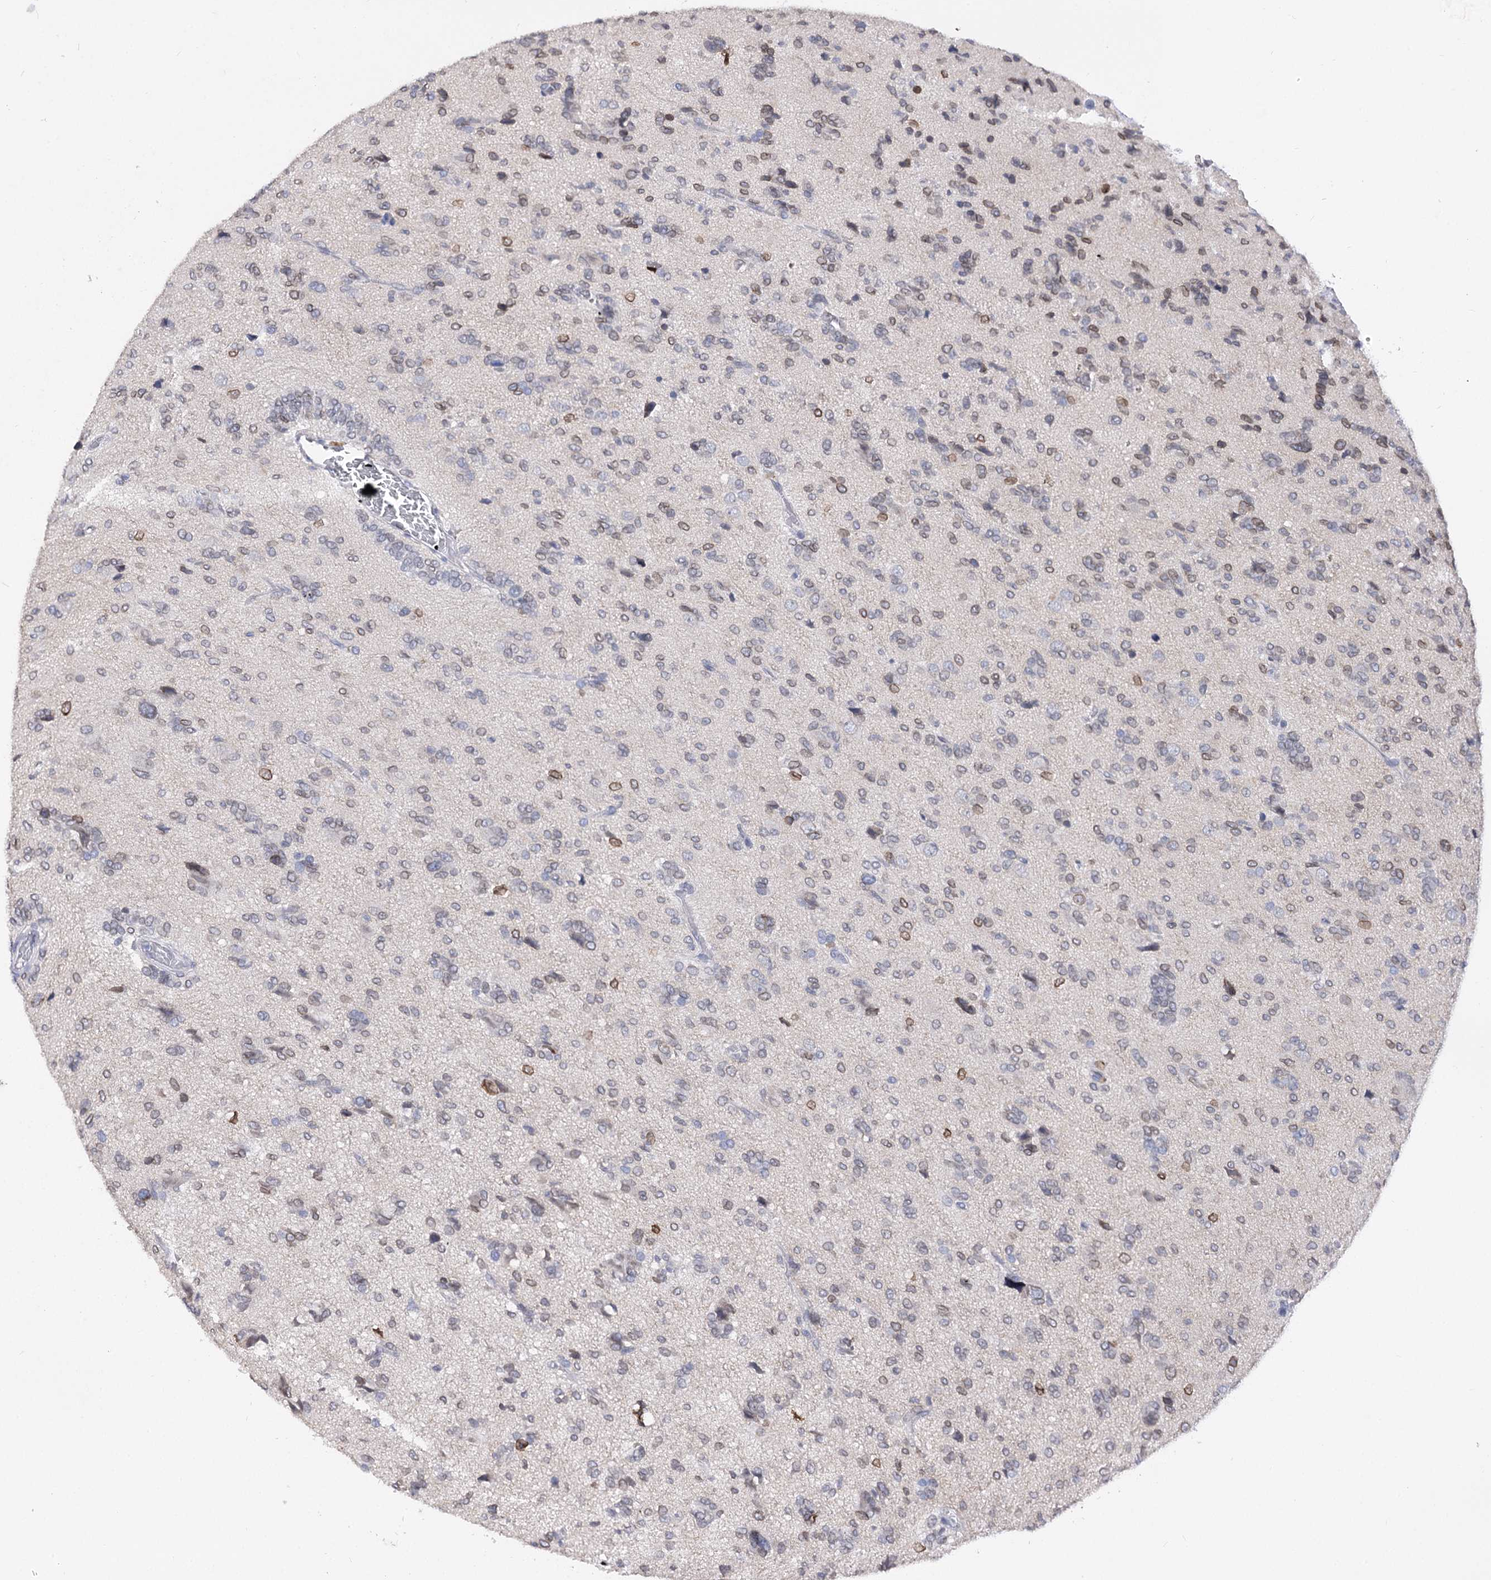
{"staining": {"intensity": "moderate", "quantity": "<25%", "location": "cytoplasmic/membranous,nuclear"}, "tissue": "glioma", "cell_type": "Tumor cells", "image_type": "cancer", "snomed": [{"axis": "morphology", "description": "Glioma, malignant, High grade"}, {"axis": "topography", "description": "Brain"}], "caption": "Malignant high-grade glioma stained with a brown dye demonstrates moderate cytoplasmic/membranous and nuclear positive staining in approximately <25% of tumor cells.", "gene": "TMEM201", "patient": {"sex": "female", "age": 59}}